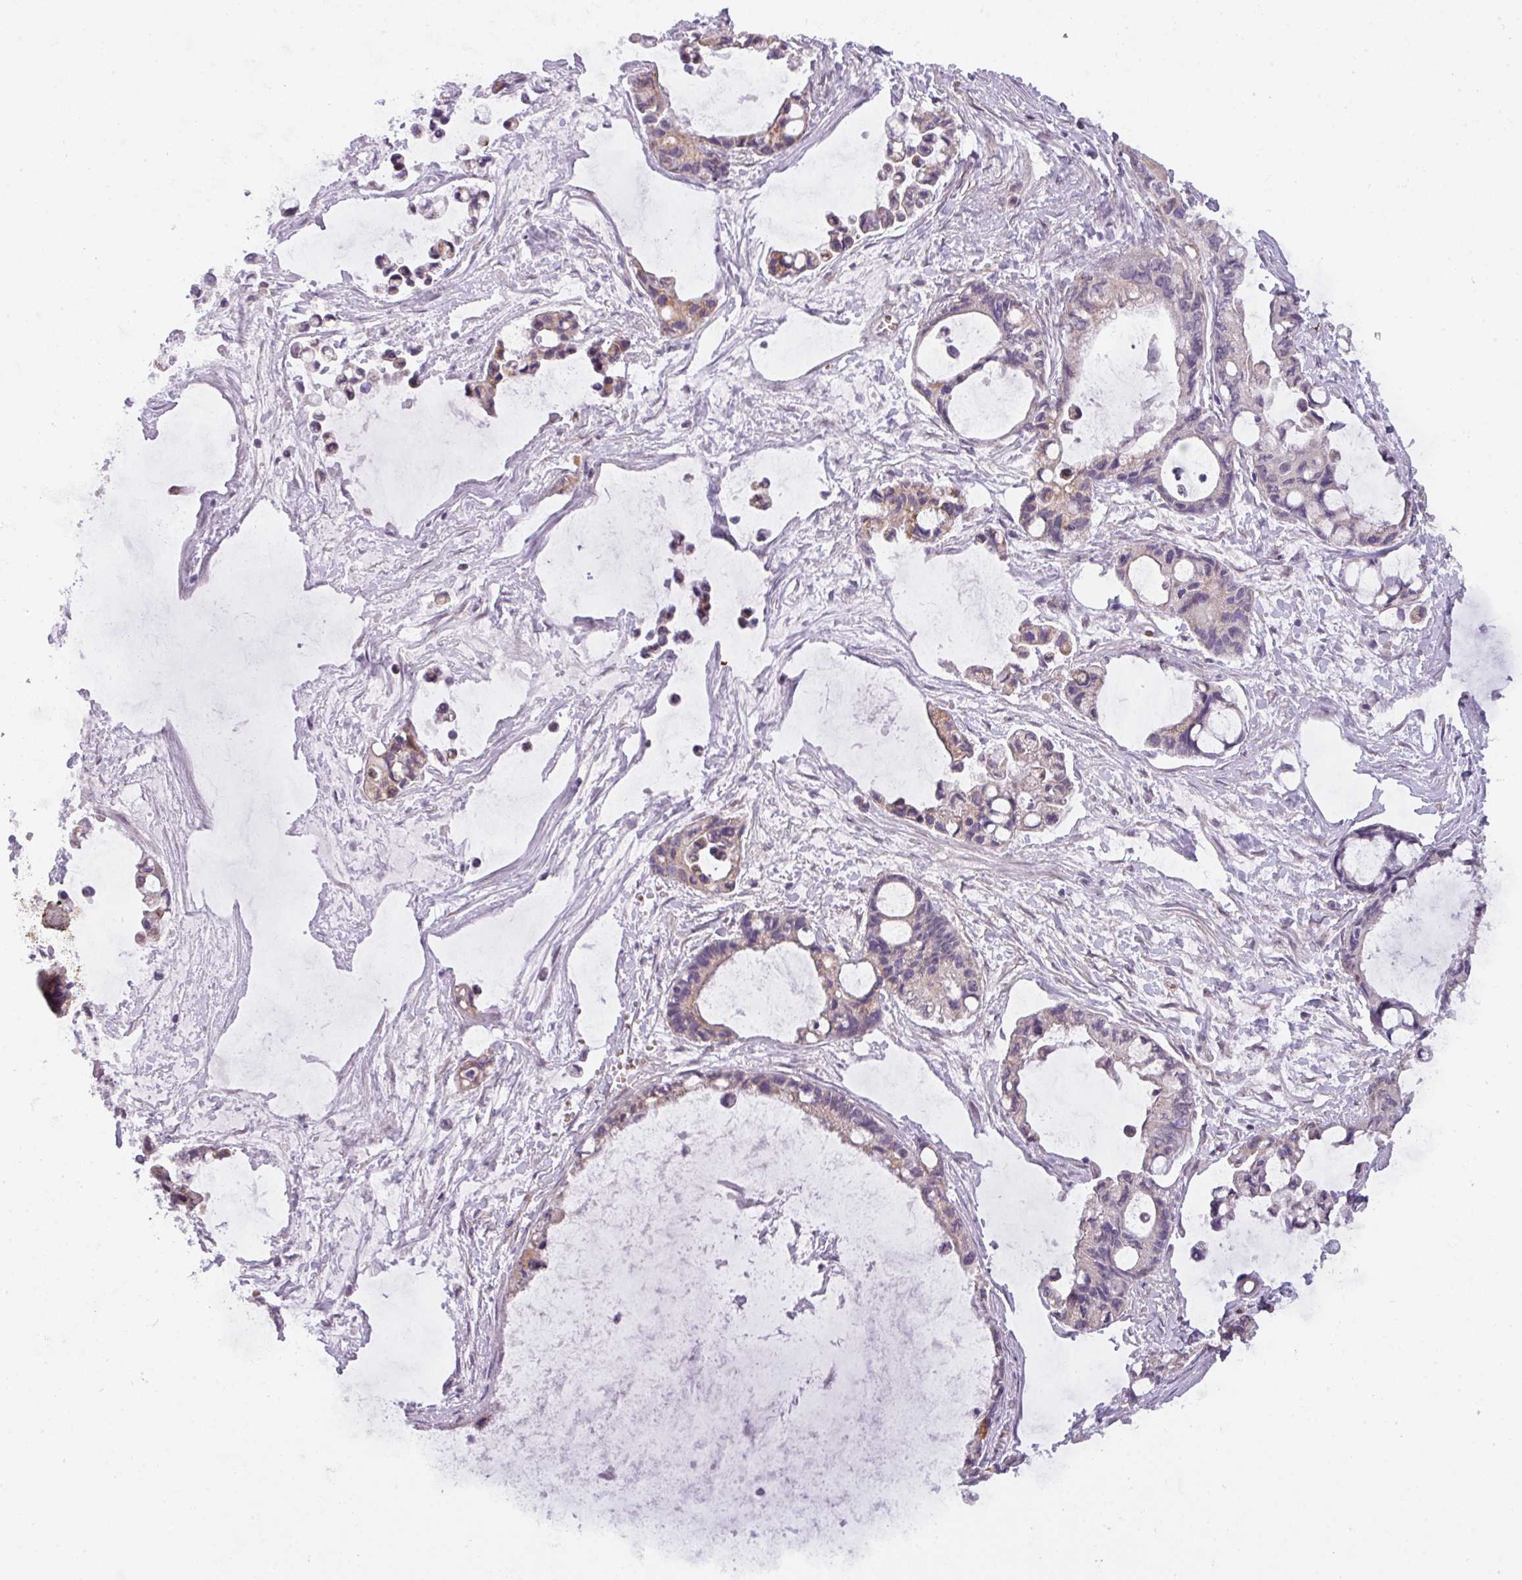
{"staining": {"intensity": "weak", "quantity": "<25%", "location": "cytoplasmic/membranous"}, "tissue": "ovarian cancer", "cell_type": "Tumor cells", "image_type": "cancer", "snomed": [{"axis": "morphology", "description": "Cystadenocarcinoma, mucinous, NOS"}, {"axis": "topography", "description": "Ovary"}], "caption": "This is an IHC image of ovarian mucinous cystadenocarcinoma. There is no positivity in tumor cells.", "gene": "C2orf68", "patient": {"sex": "female", "age": 63}}